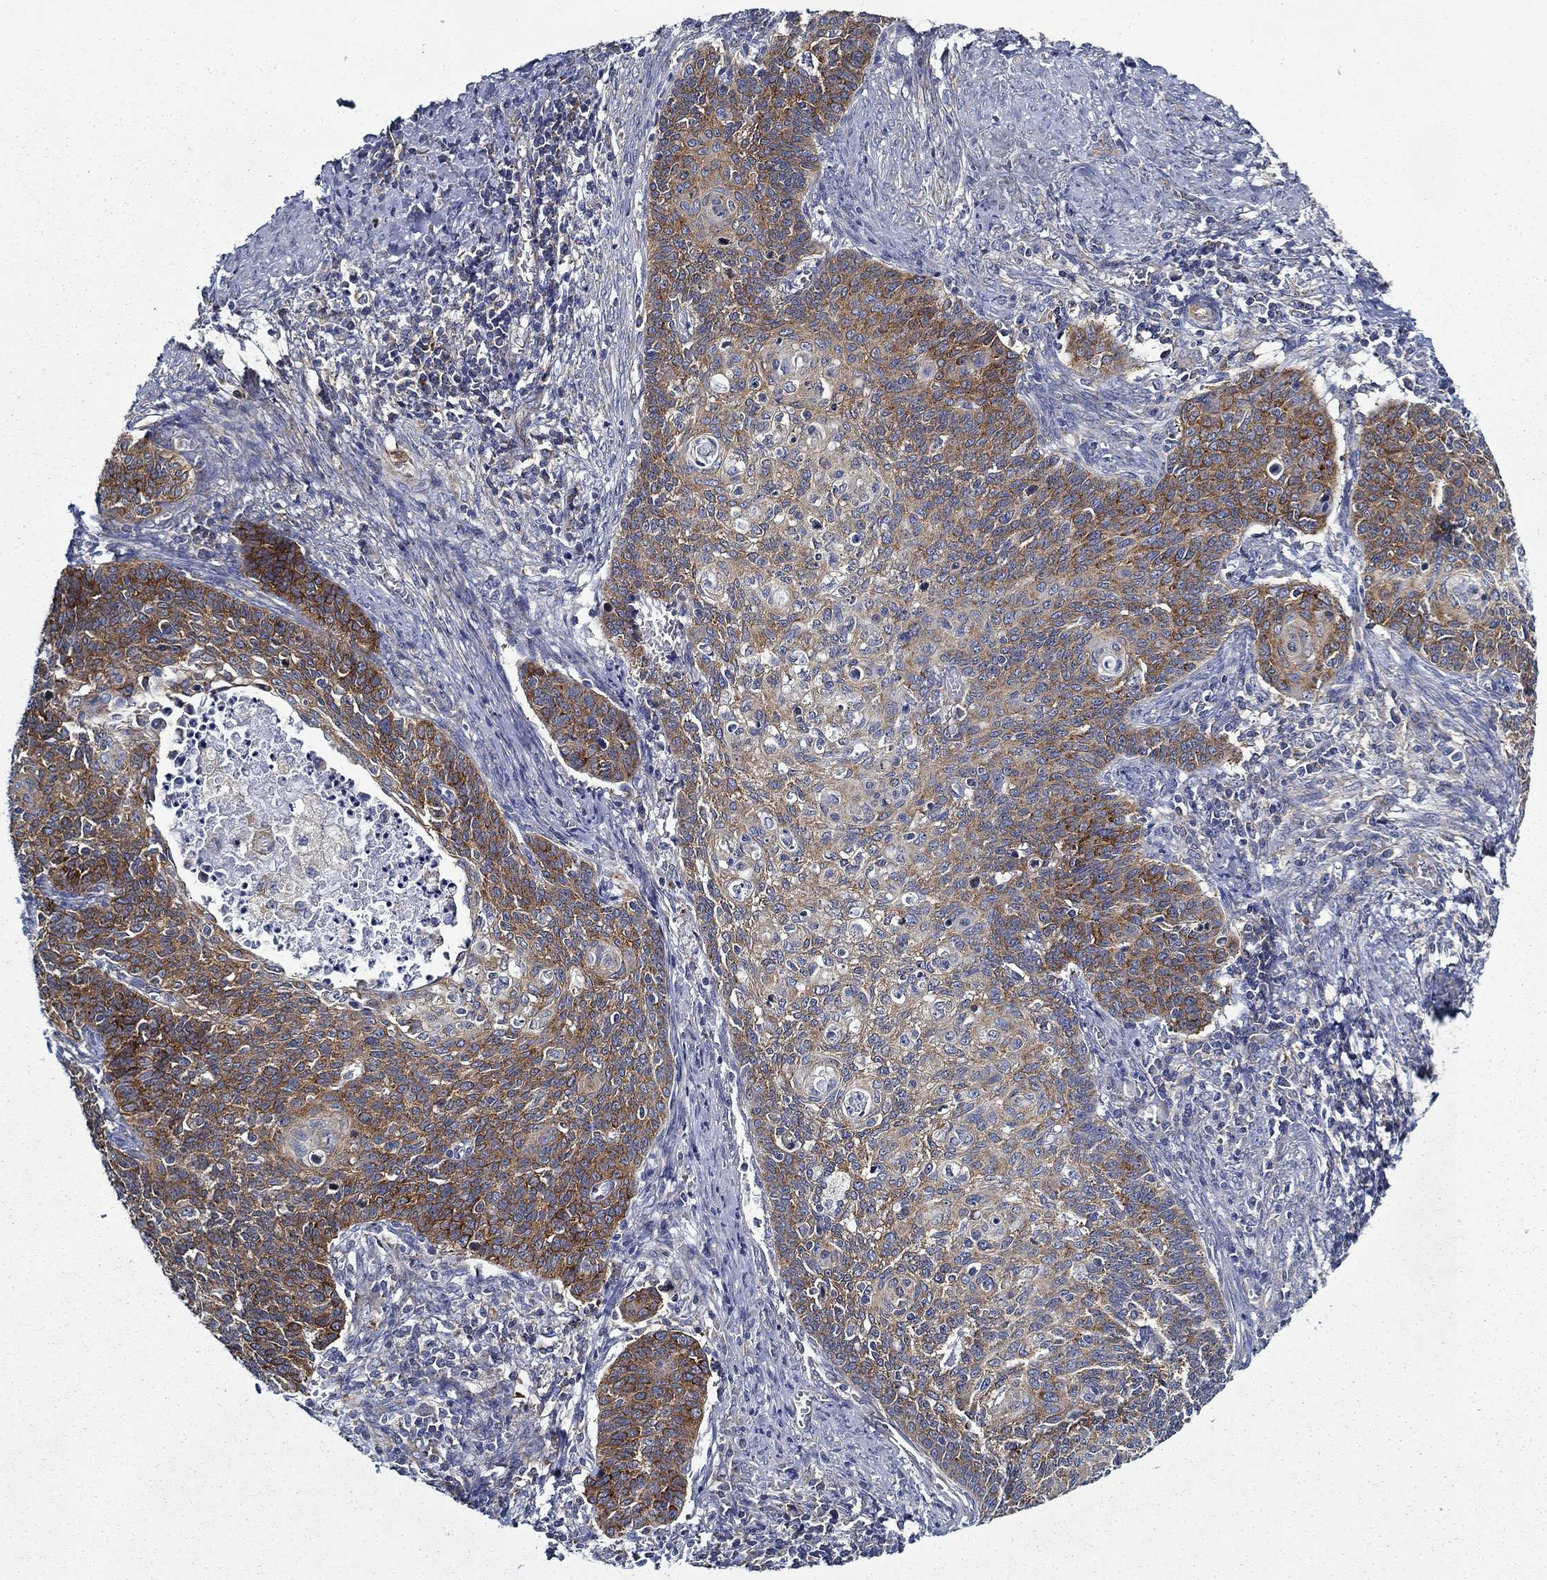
{"staining": {"intensity": "strong", "quantity": "25%-75%", "location": "cytoplasmic/membranous"}, "tissue": "cervical cancer", "cell_type": "Tumor cells", "image_type": "cancer", "snomed": [{"axis": "morphology", "description": "Normal tissue, NOS"}, {"axis": "morphology", "description": "Squamous cell carcinoma, NOS"}, {"axis": "topography", "description": "Cervix"}], "caption": "Cervical cancer (squamous cell carcinoma) tissue displays strong cytoplasmic/membranous positivity in about 25%-75% of tumor cells, visualized by immunohistochemistry. (Brightfield microscopy of DAB IHC at high magnification).", "gene": "FXR1", "patient": {"sex": "female", "age": 39}}